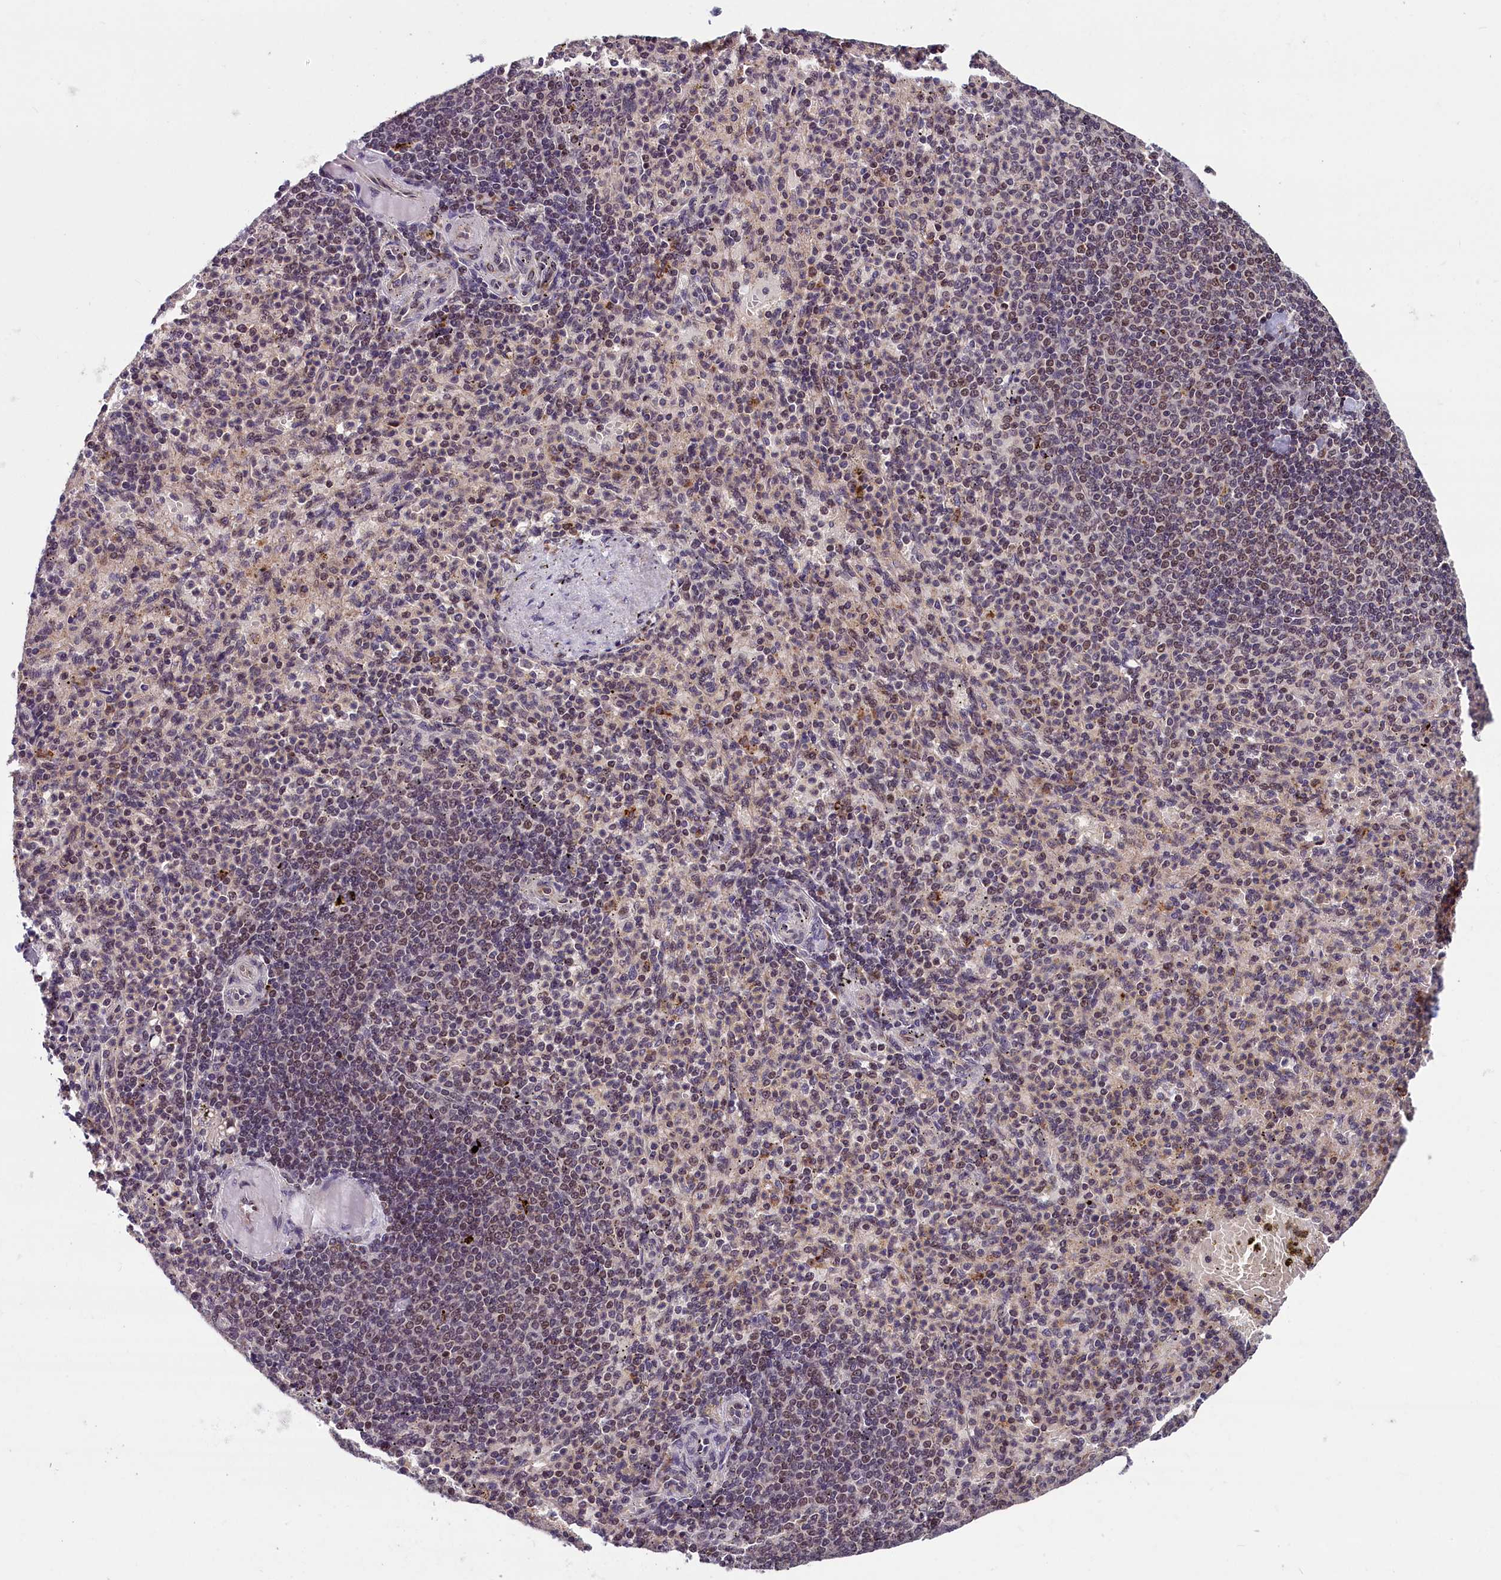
{"staining": {"intensity": "moderate", "quantity": "<25%", "location": "cytoplasmic/membranous,nuclear"}, "tissue": "spleen", "cell_type": "Cells in red pulp", "image_type": "normal", "snomed": [{"axis": "morphology", "description": "Normal tissue, NOS"}, {"axis": "topography", "description": "Spleen"}], "caption": "DAB (3,3'-diaminobenzidine) immunohistochemical staining of unremarkable spleen displays moderate cytoplasmic/membranous,nuclear protein expression in about <25% of cells in red pulp. (Stains: DAB (3,3'-diaminobenzidine) in brown, nuclei in blue, Microscopy: brightfield microscopy at high magnification).", "gene": "KCNK6", "patient": {"sex": "female", "age": 74}}